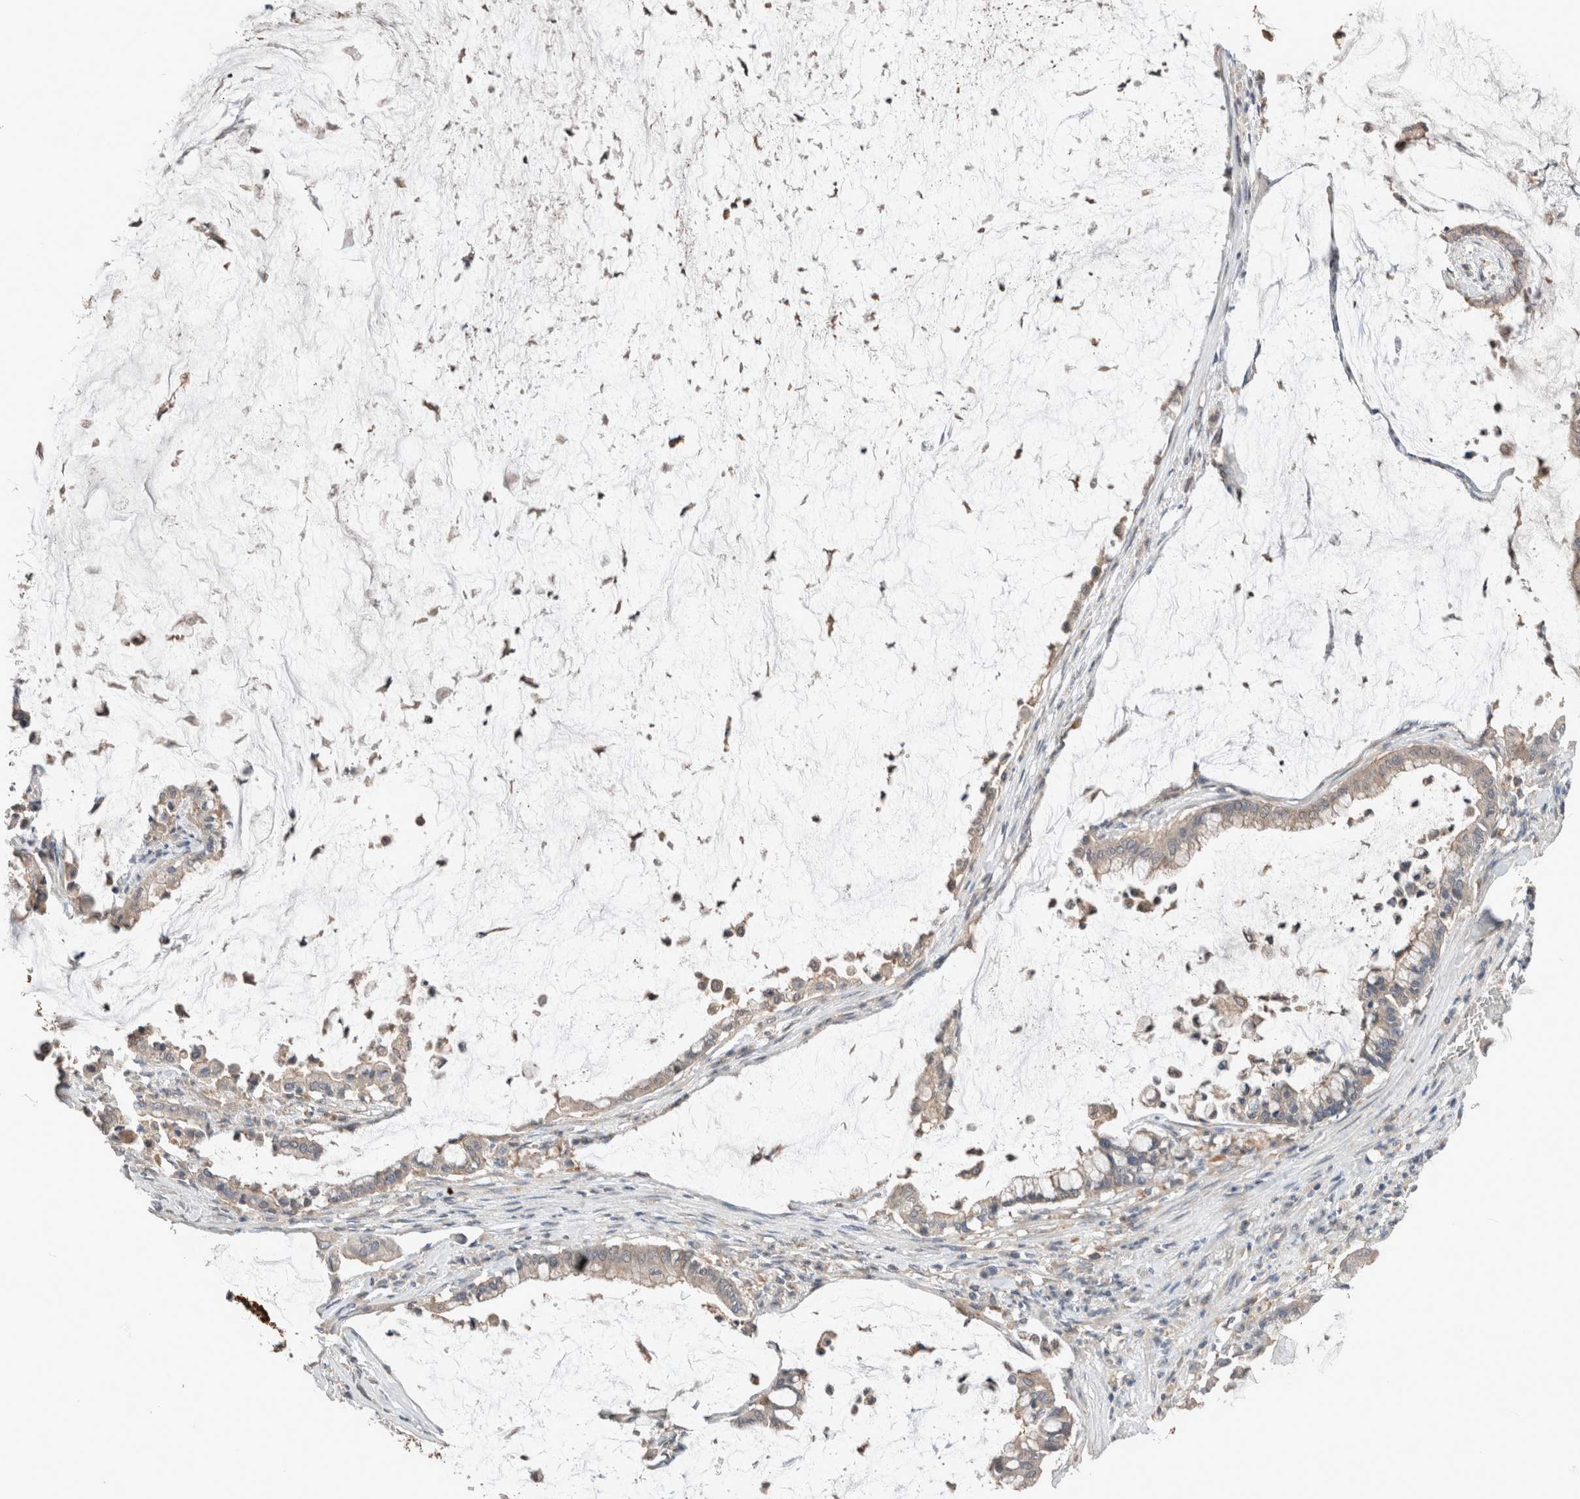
{"staining": {"intensity": "negative", "quantity": "none", "location": "none"}, "tissue": "pancreatic cancer", "cell_type": "Tumor cells", "image_type": "cancer", "snomed": [{"axis": "morphology", "description": "Adenocarcinoma, NOS"}, {"axis": "topography", "description": "Pancreas"}], "caption": "DAB (3,3'-diaminobenzidine) immunohistochemical staining of human pancreatic cancer reveals no significant staining in tumor cells.", "gene": "ERAP2", "patient": {"sex": "male", "age": 41}}